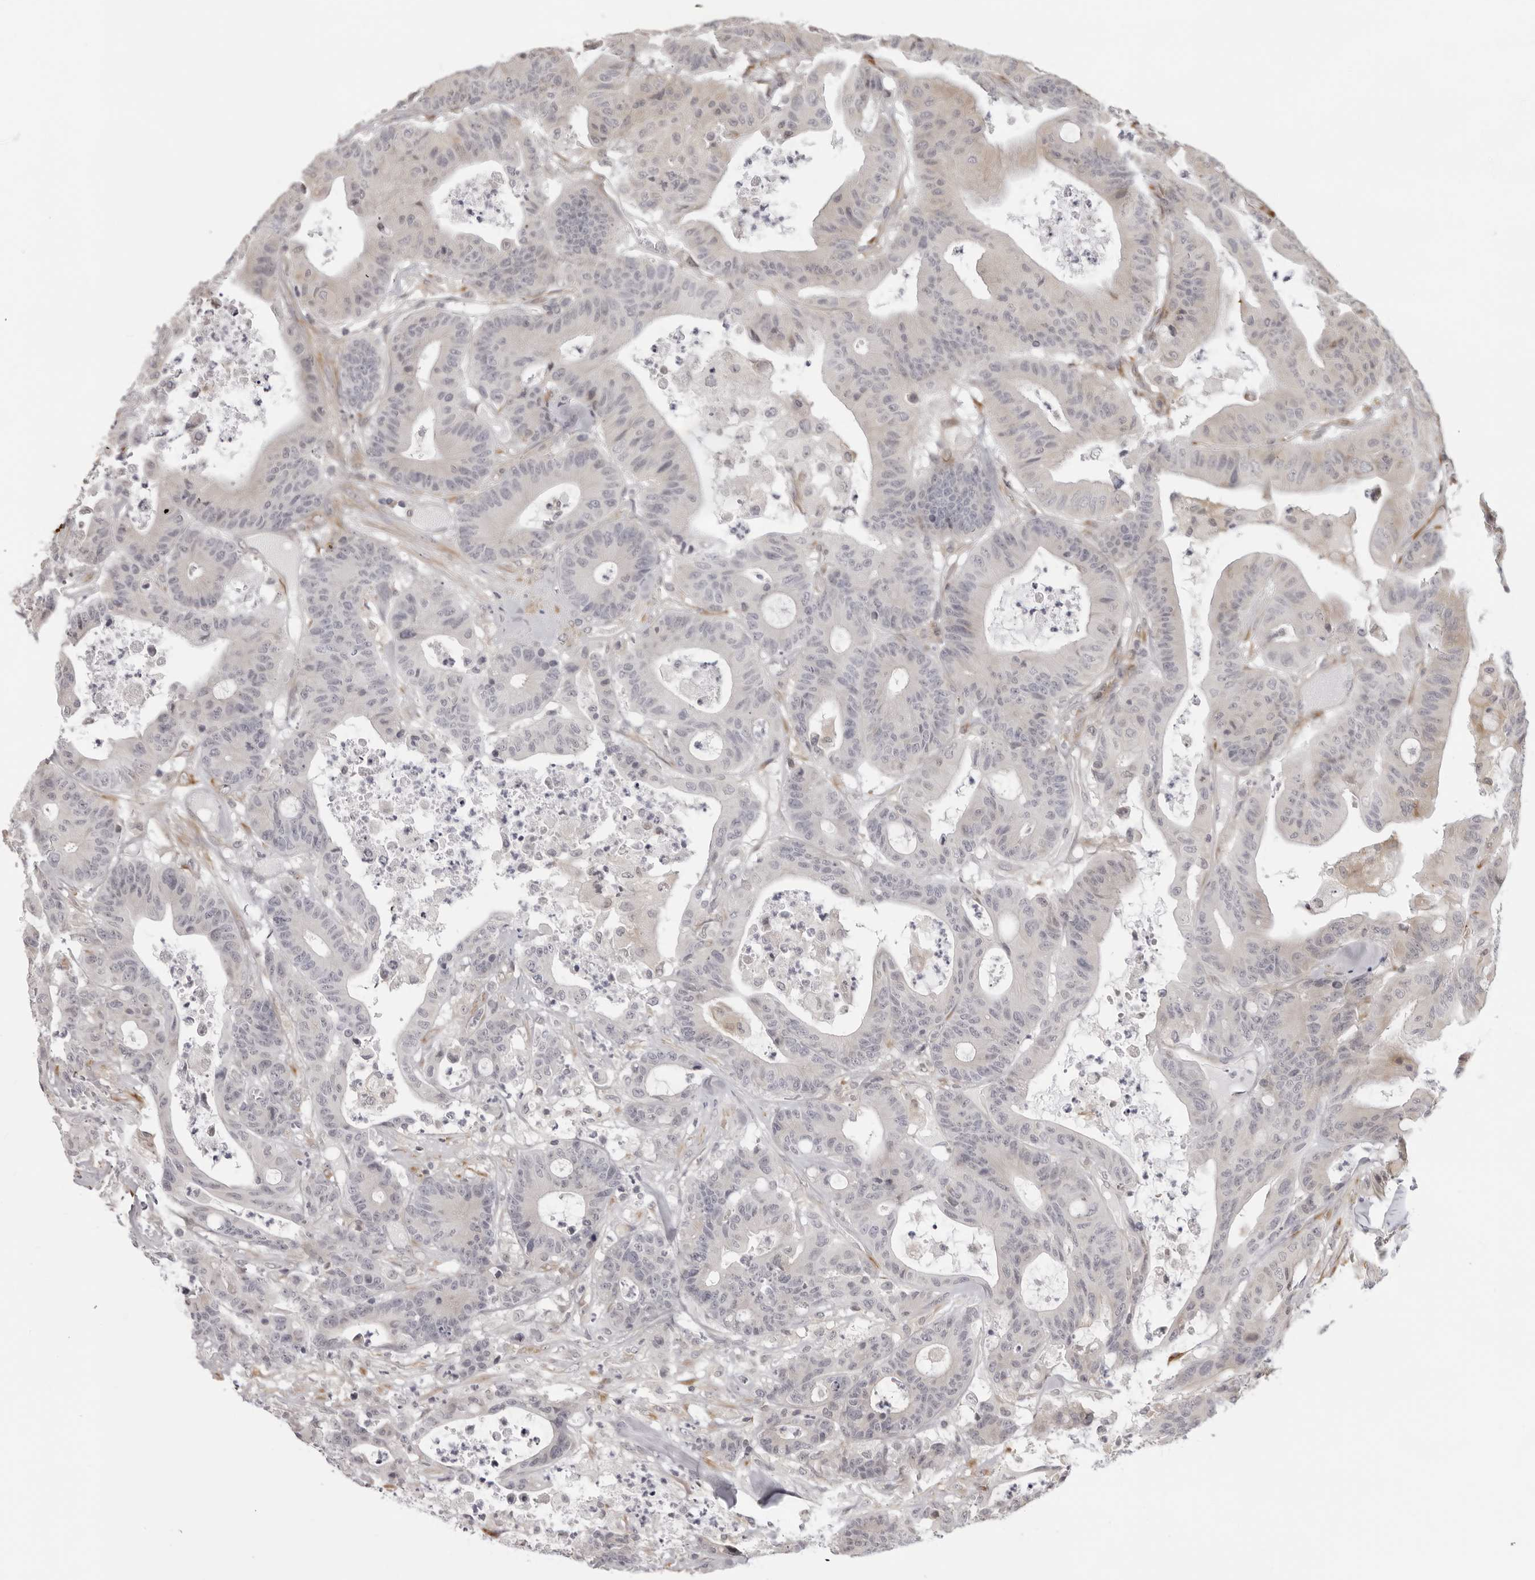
{"staining": {"intensity": "negative", "quantity": "none", "location": "none"}, "tissue": "colorectal cancer", "cell_type": "Tumor cells", "image_type": "cancer", "snomed": [{"axis": "morphology", "description": "Adenocarcinoma, NOS"}, {"axis": "topography", "description": "Colon"}], "caption": "The image exhibits no significant expression in tumor cells of colorectal adenocarcinoma.", "gene": "SRGAP2", "patient": {"sex": "female", "age": 84}}